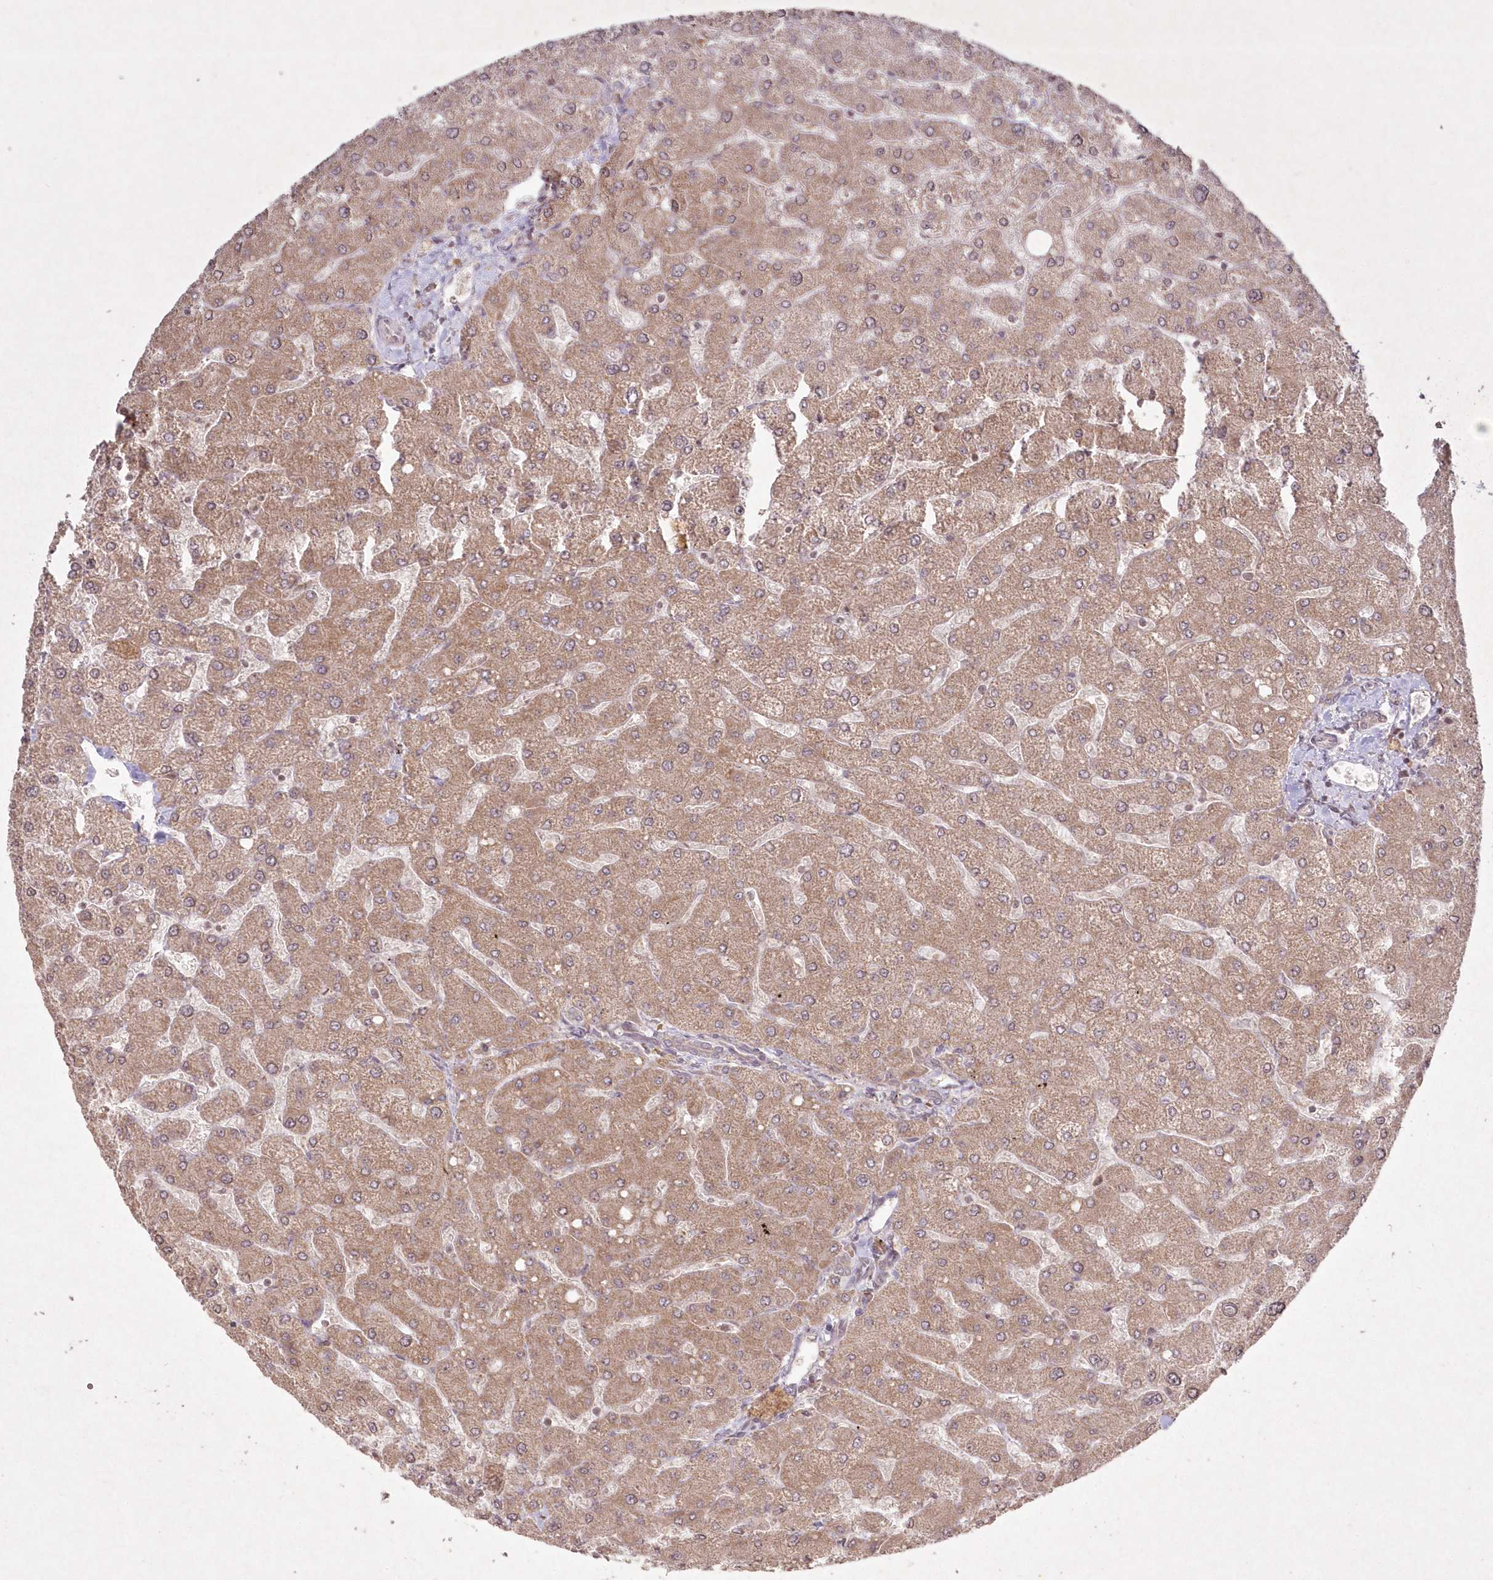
{"staining": {"intensity": "weak", "quantity": "<25%", "location": "cytoplasmic/membranous"}, "tissue": "liver", "cell_type": "Cholangiocytes", "image_type": "normal", "snomed": [{"axis": "morphology", "description": "Normal tissue, NOS"}, {"axis": "topography", "description": "Liver"}], "caption": "IHC micrograph of unremarkable human liver stained for a protein (brown), which shows no expression in cholangiocytes. (Immunohistochemistry, brightfield microscopy, high magnification).", "gene": "LRPPRC", "patient": {"sex": "male", "age": 55}}